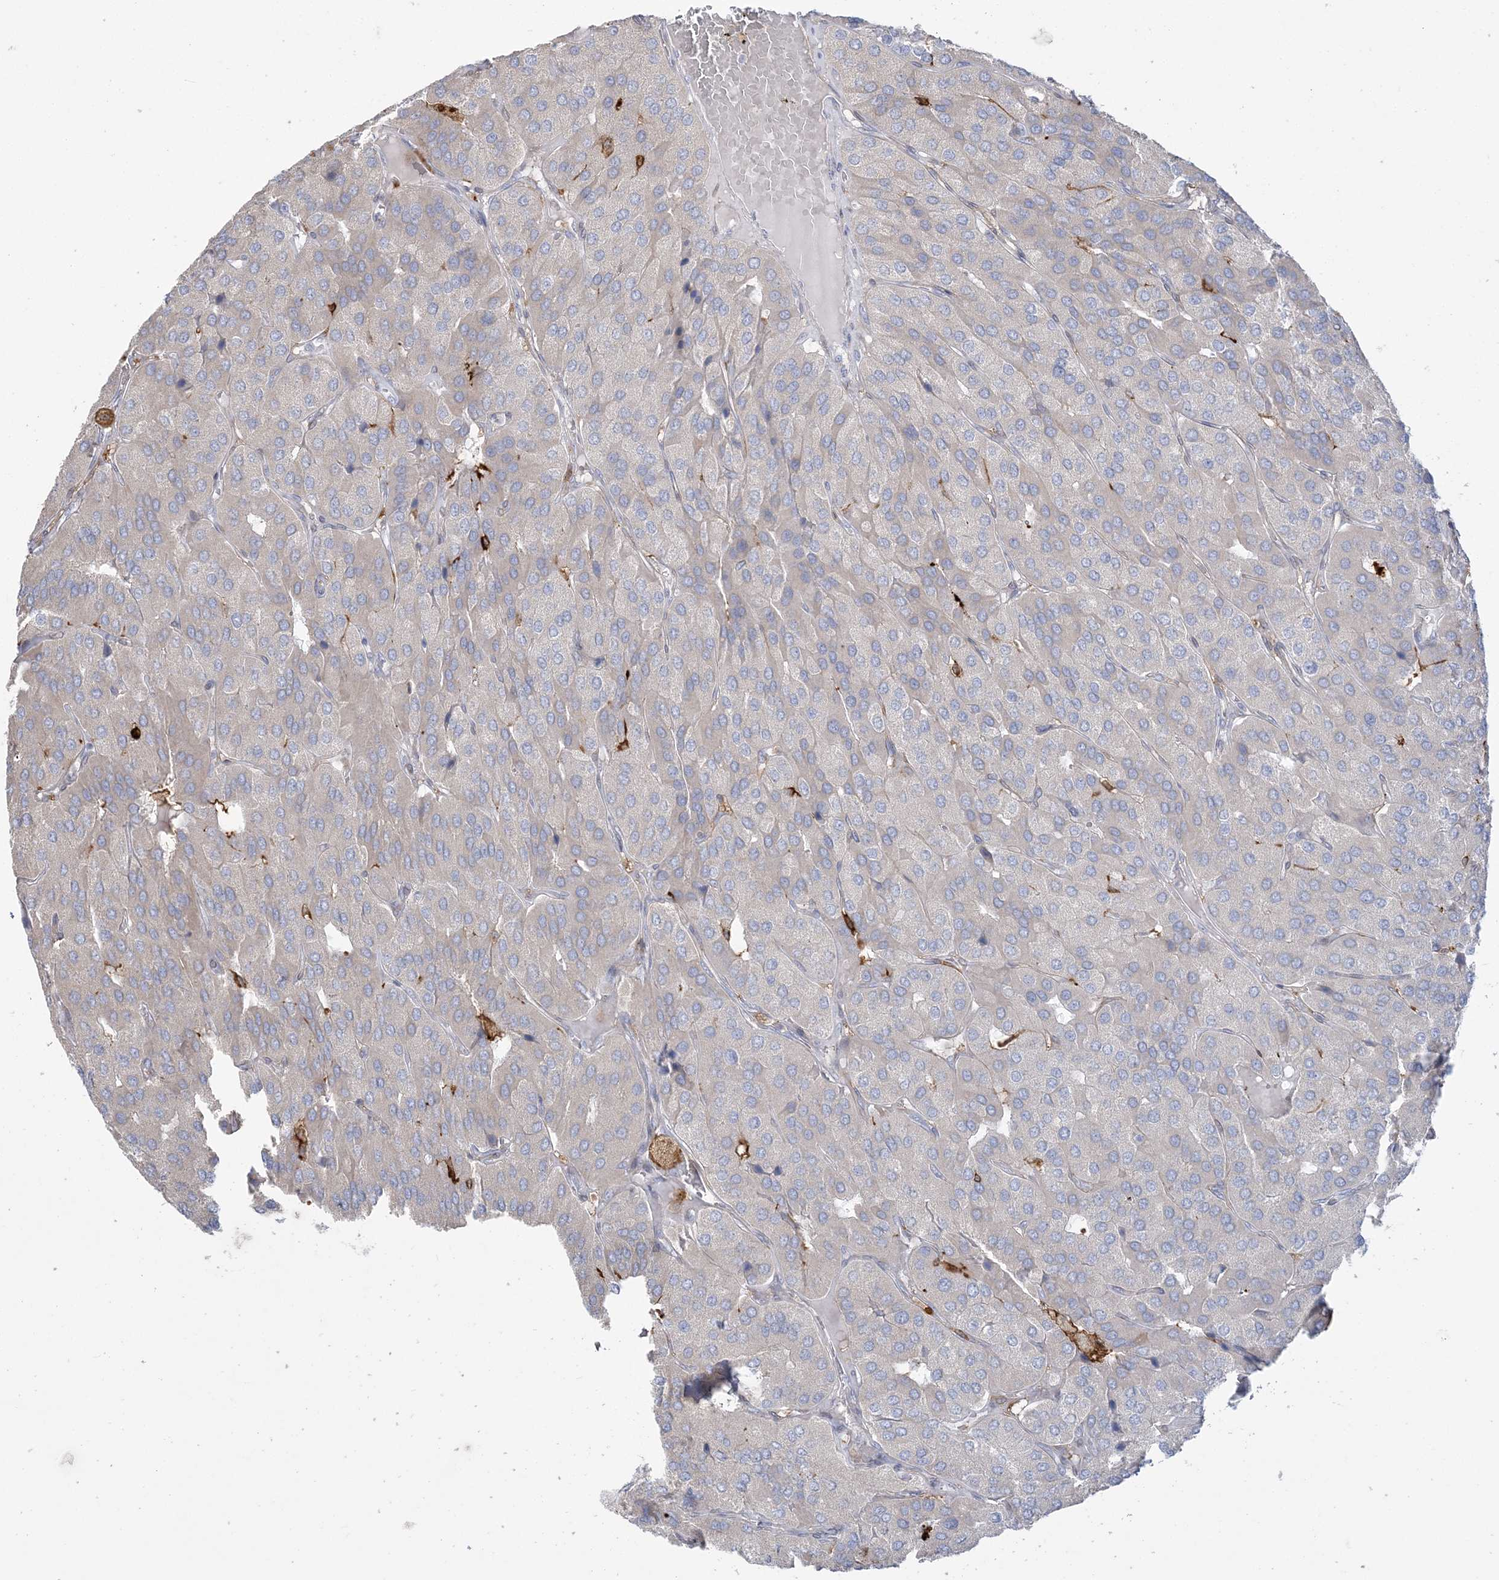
{"staining": {"intensity": "negative", "quantity": "none", "location": "none"}, "tissue": "parathyroid gland", "cell_type": "Glandular cells", "image_type": "normal", "snomed": [{"axis": "morphology", "description": "Normal tissue, NOS"}, {"axis": "morphology", "description": "Adenoma, NOS"}, {"axis": "topography", "description": "Parathyroid gland"}], "caption": "Immunohistochemical staining of benign parathyroid gland demonstrates no significant staining in glandular cells.", "gene": "HAAO", "patient": {"sex": "female", "age": 86}}